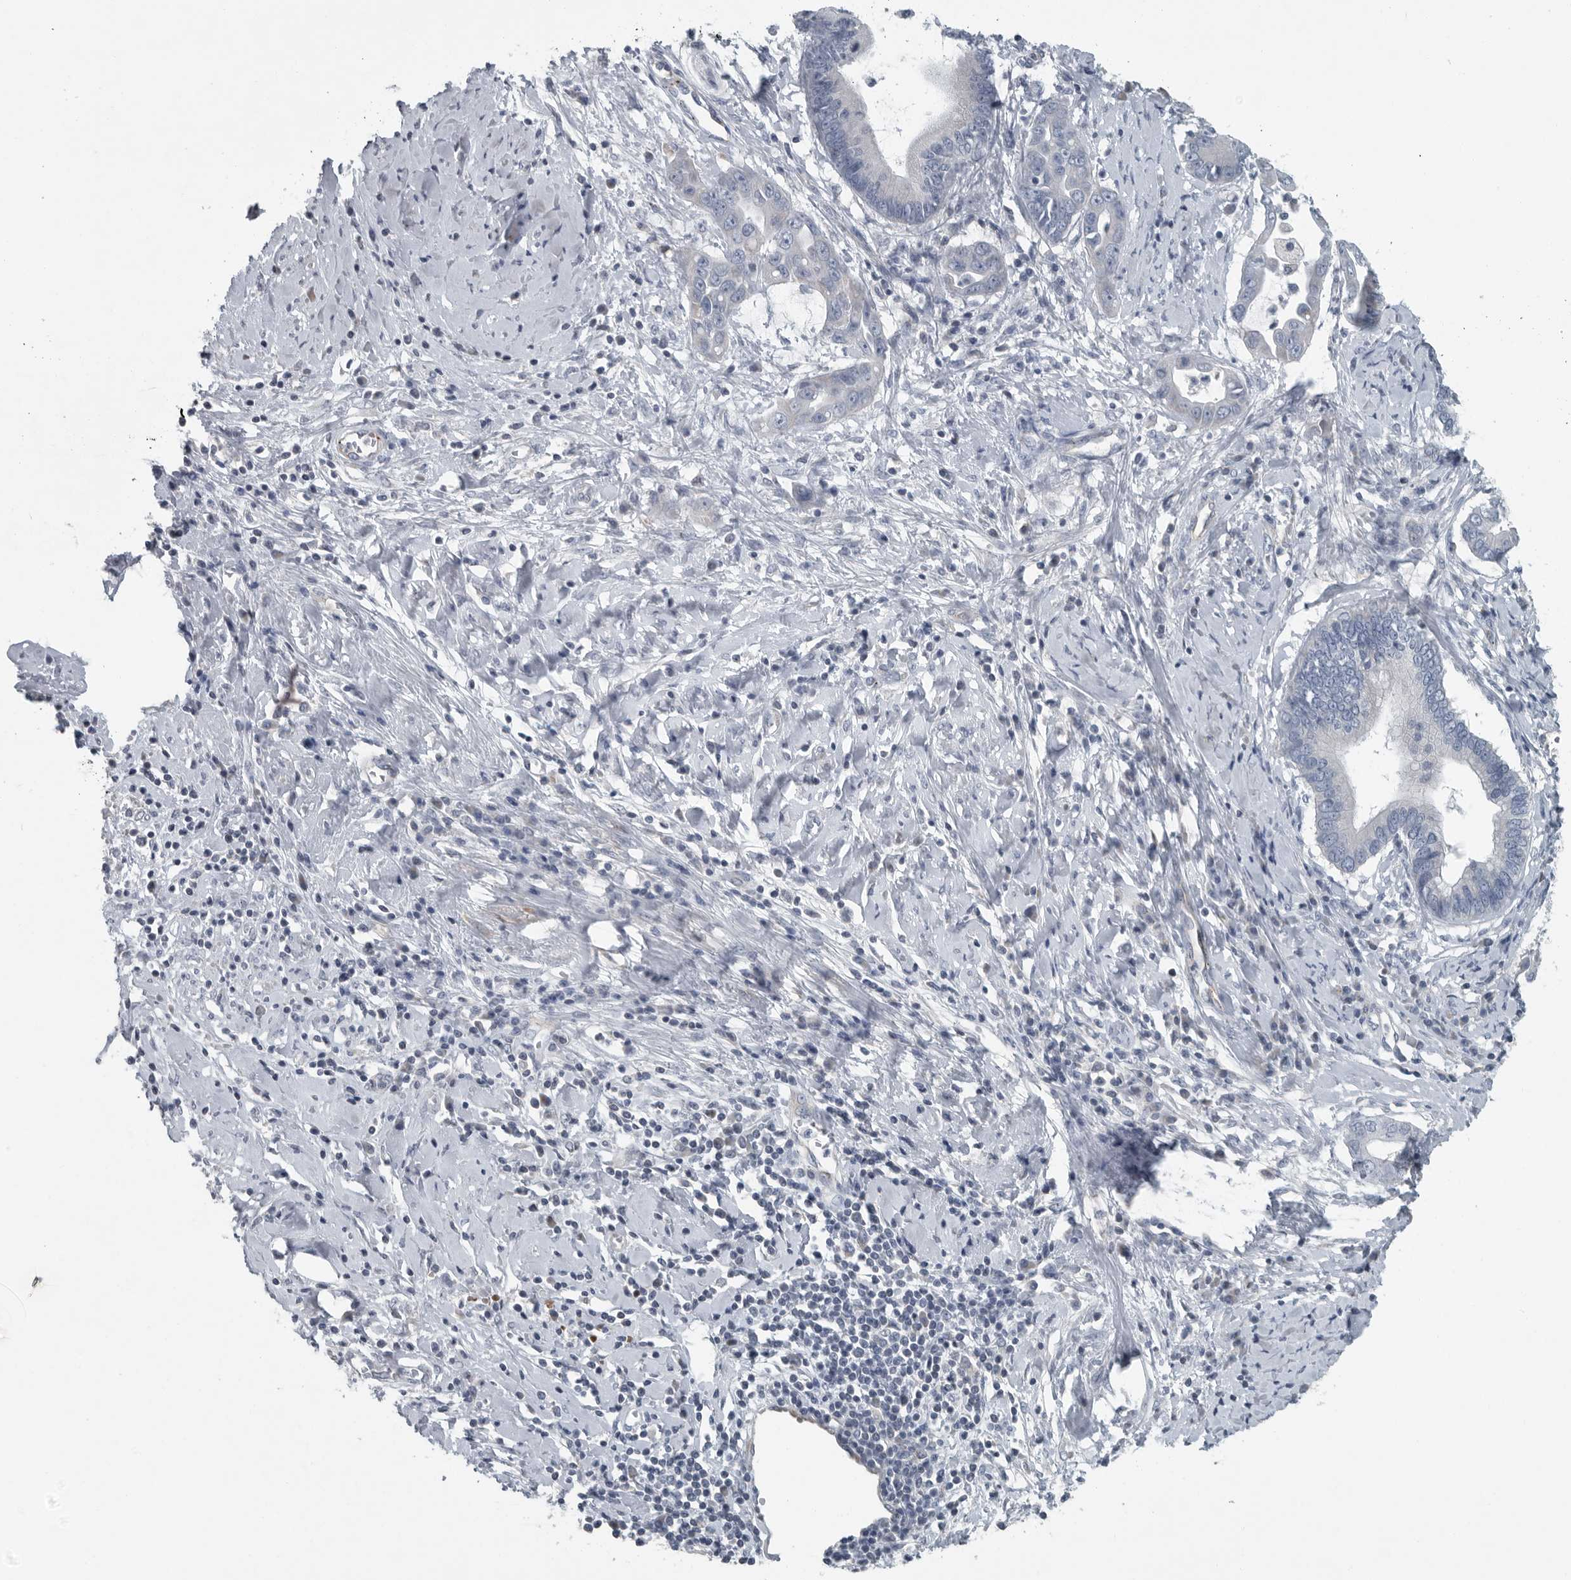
{"staining": {"intensity": "negative", "quantity": "none", "location": "none"}, "tissue": "cervical cancer", "cell_type": "Tumor cells", "image_type": "cancer", "snomed": [{"axis": "morphology", "description": "Adenocarcinoma, NOS"}, {"axis": "topography", "description": "Cervix"}], "caption": "An IHC image of adenocarcinoma (cervical) is shown. There is no staining in tumor cells of adenocarcinoma (cervical).", "gene": "MPP3", "patient": {"sex": "female", "age": 44}}